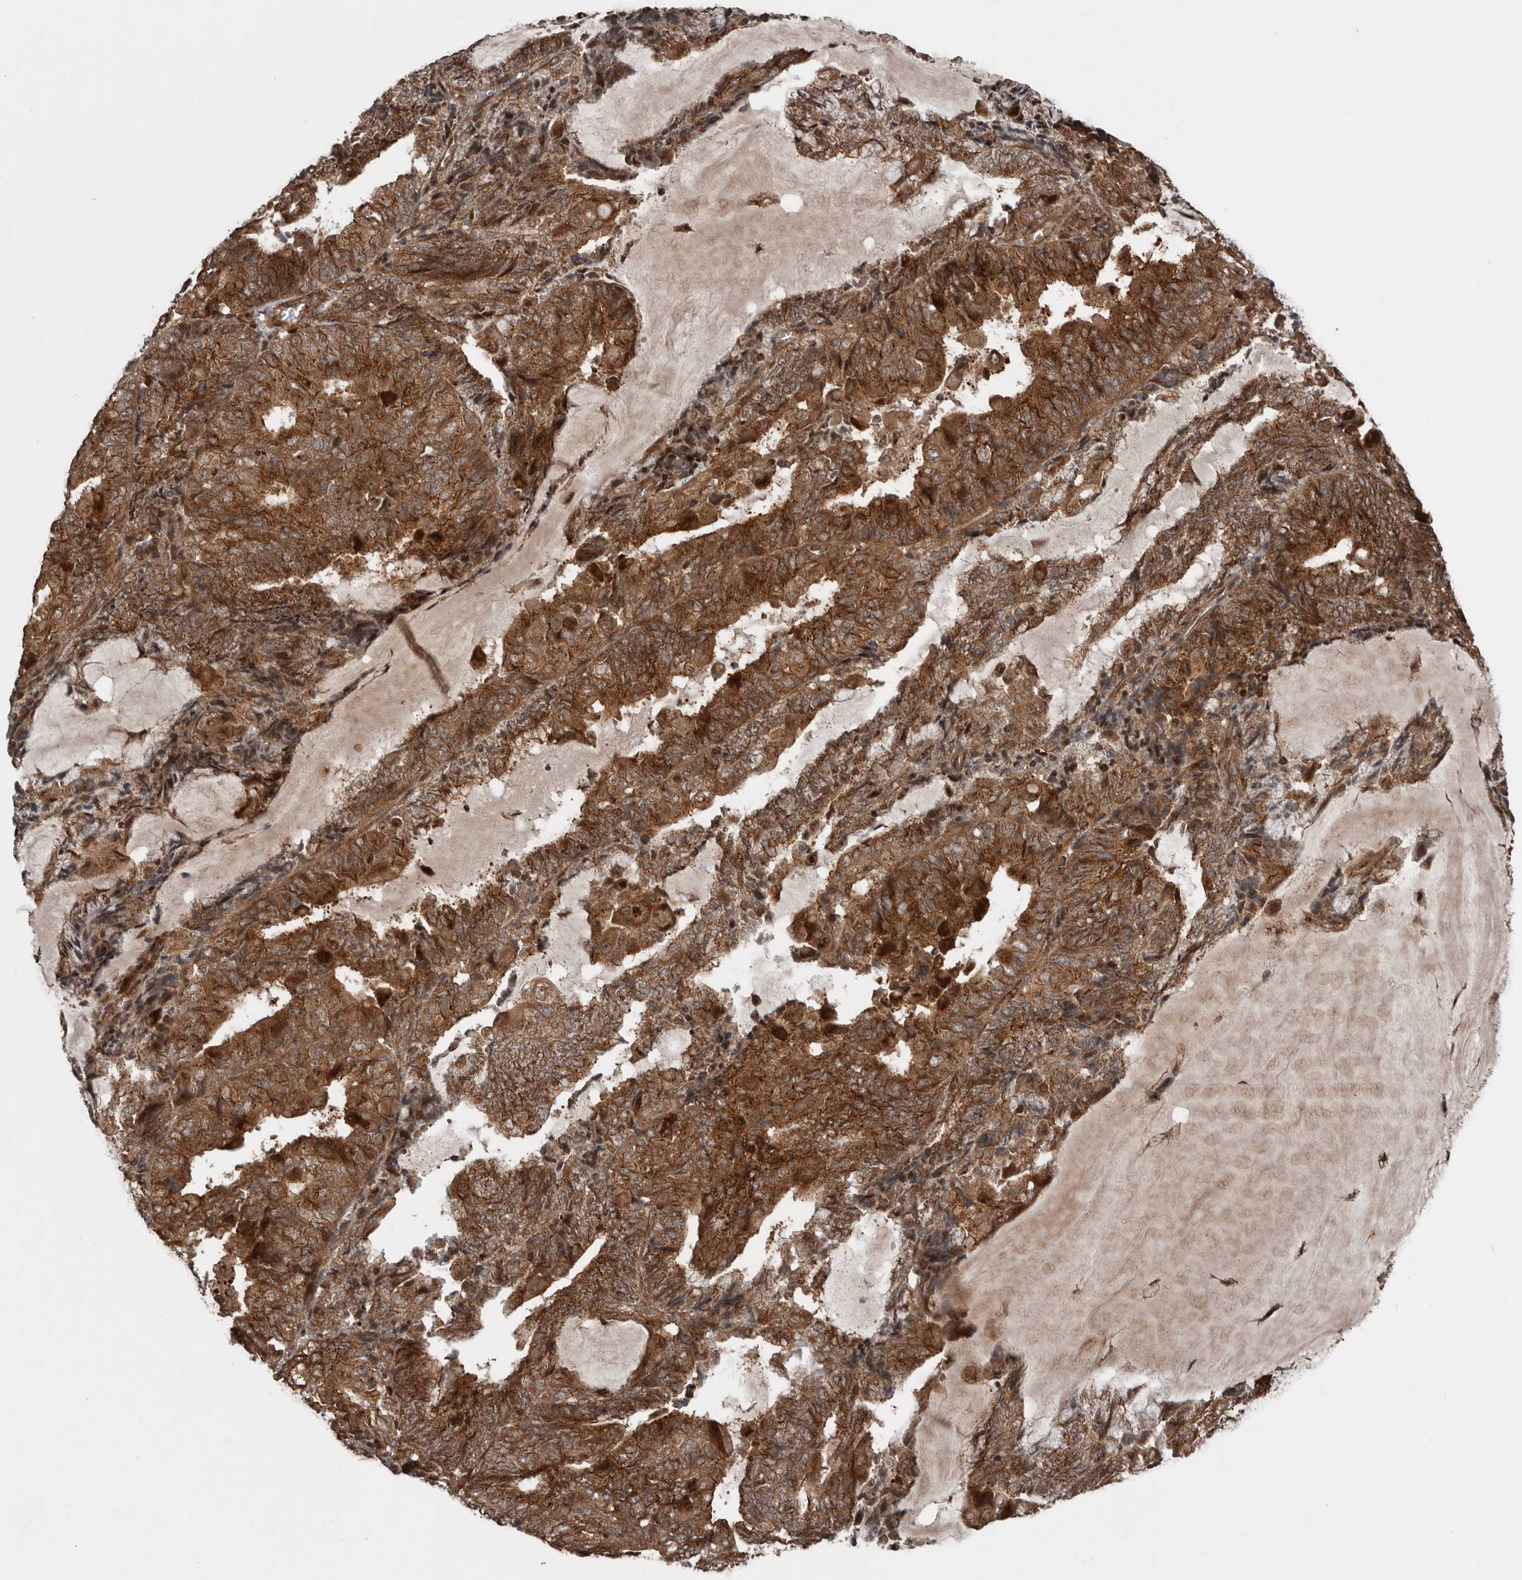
{"staining": {"intensity": "strong", "quantity": ">75%", "location": "cytoplasmic/membranous"}, "tissue": "endometrial cancer", "cell_type": "Tumor cells", "image_type": "cancer", "snomed": [{"axis": "morphology", "description": "Adenocarcinoma, NOS"}, {"axis": "topography", "description": "Endometrium"}], "caption": "Adenocarcinoma (endometrial) tissue exhibits strong cytoplasmic/membranous positivity in about >75% of tumor cells, visualized by immunohistochemistry.", "gene": "CCDC190", "patient": {"sex": "female", "age": 81}}